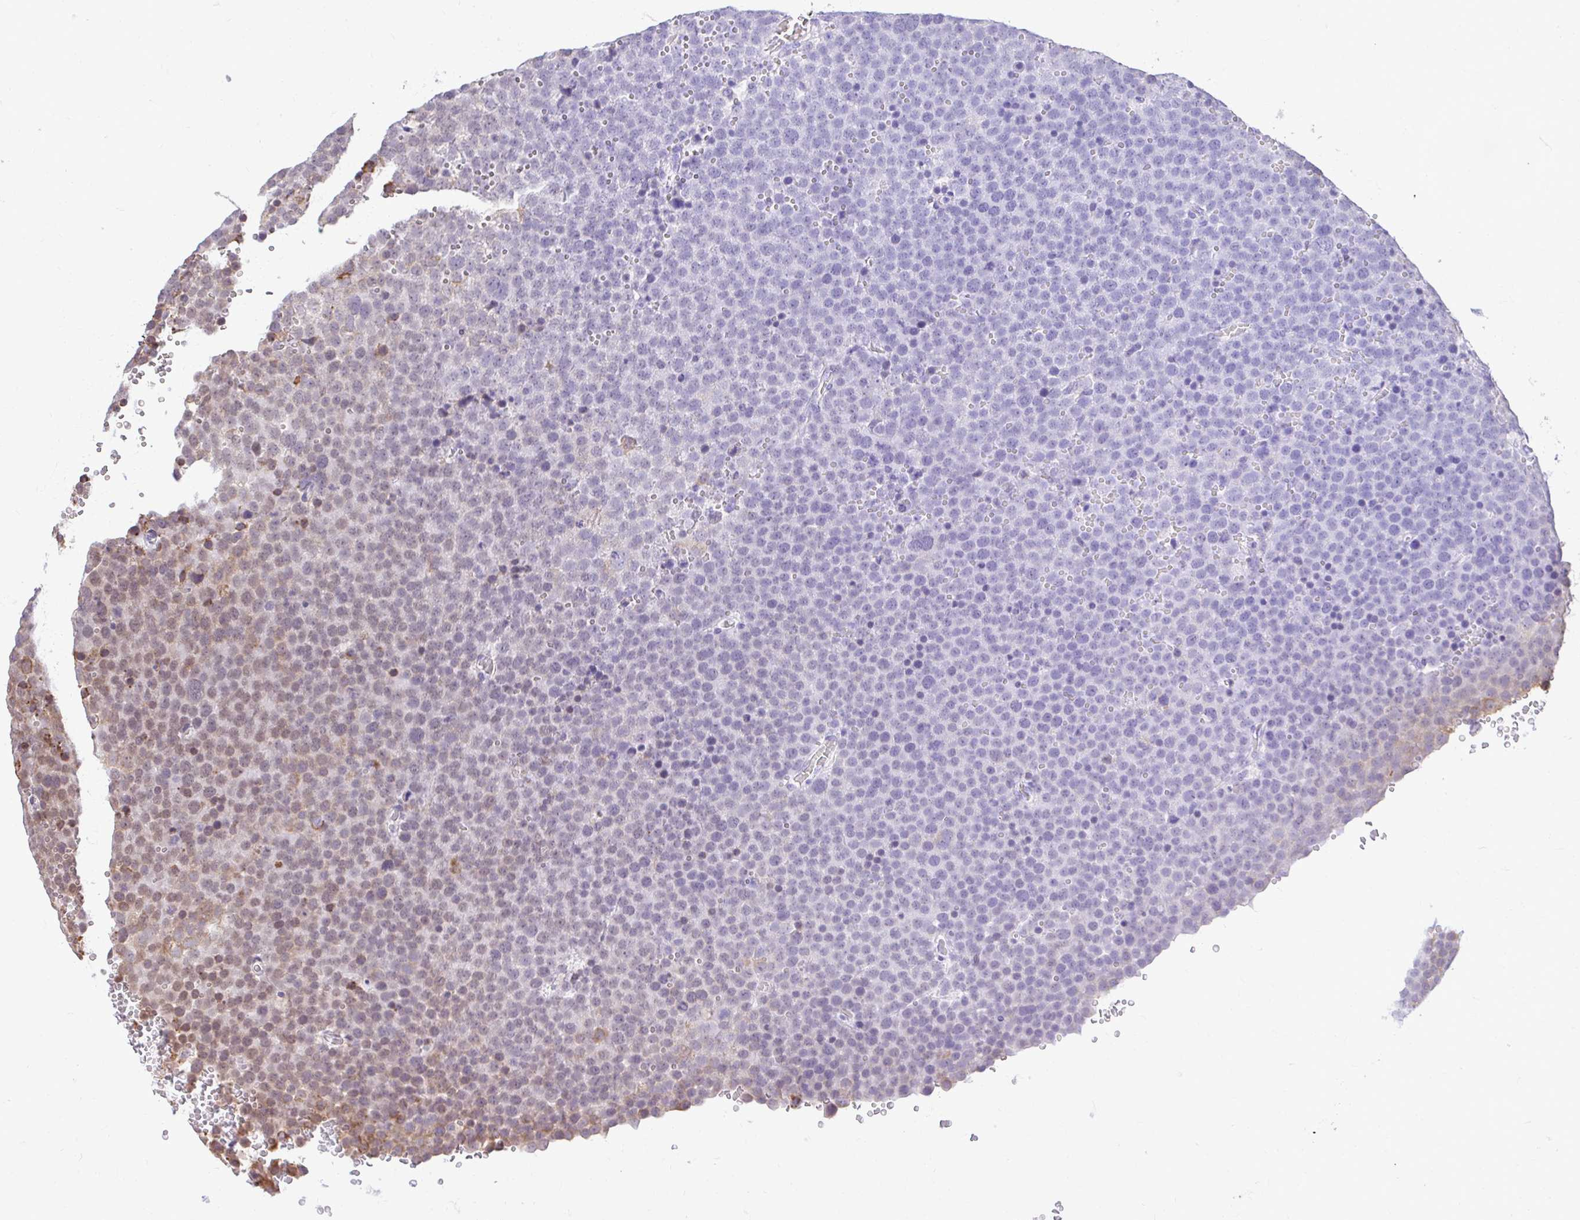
{"staining": {"intensity": "weak", "quantity": "<25%", "location": "cytoplasmic/membranous"}, "tissue": "testis cancer", "cell_type": "Tumor cells", "image_type": "cancer", "snomed": [{"axis": "morphology", "description": "Seminoma, NOS"}, {"axis": "topography", "description": "Testis"}], "caption": "This histopathology image is of testis cancer (seminoma) stained with immunohistochemistry to label a protein in brown with the nuclei are counter-stained blue. There is no expression in tumor cells.", "gene": "NAALAD2", "patient": {"sex": "male", "age": 71}}